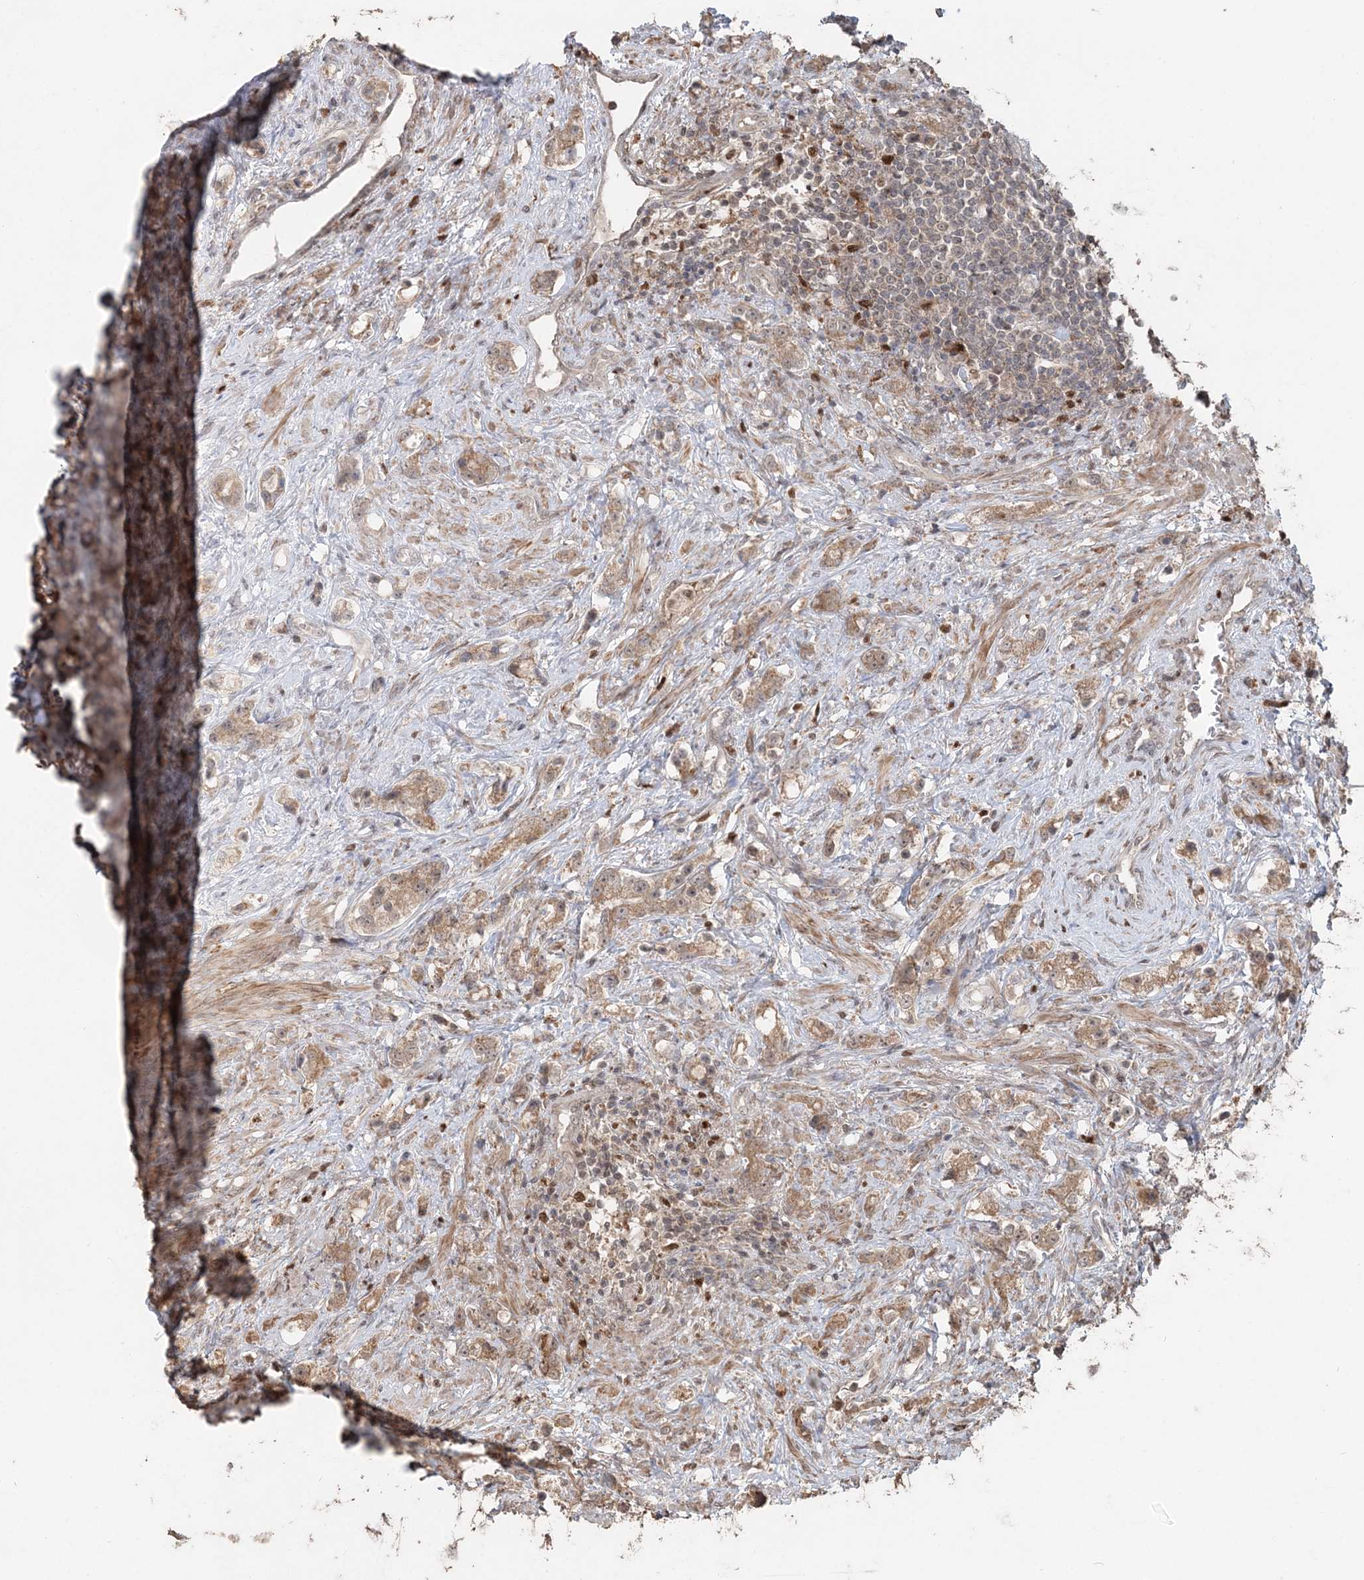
{"staining": {"intensity": "weak", "quantity": ">75%", "location": "cytoplasmic/membranous,nuclear"}, "tissue": "prostate cancer", "cell_type": "Tumor cells", "image_type": "cancer", "snomed": [{"axis": "morphology", "description": "Adenocarcinoma, High grade"}, {"axis": "topography", "description": "Prostate"}], "caption": "The micrograph exhibits immunohistochemical staining of high-grade adenocarcinoma (prostate). There is weak cytoplasmic/membranous and nuclear expression is appreciated in approximately >75% of tumor cells.", "gene": "SLU7", "patient": {"sex": "male", "age": 63}}